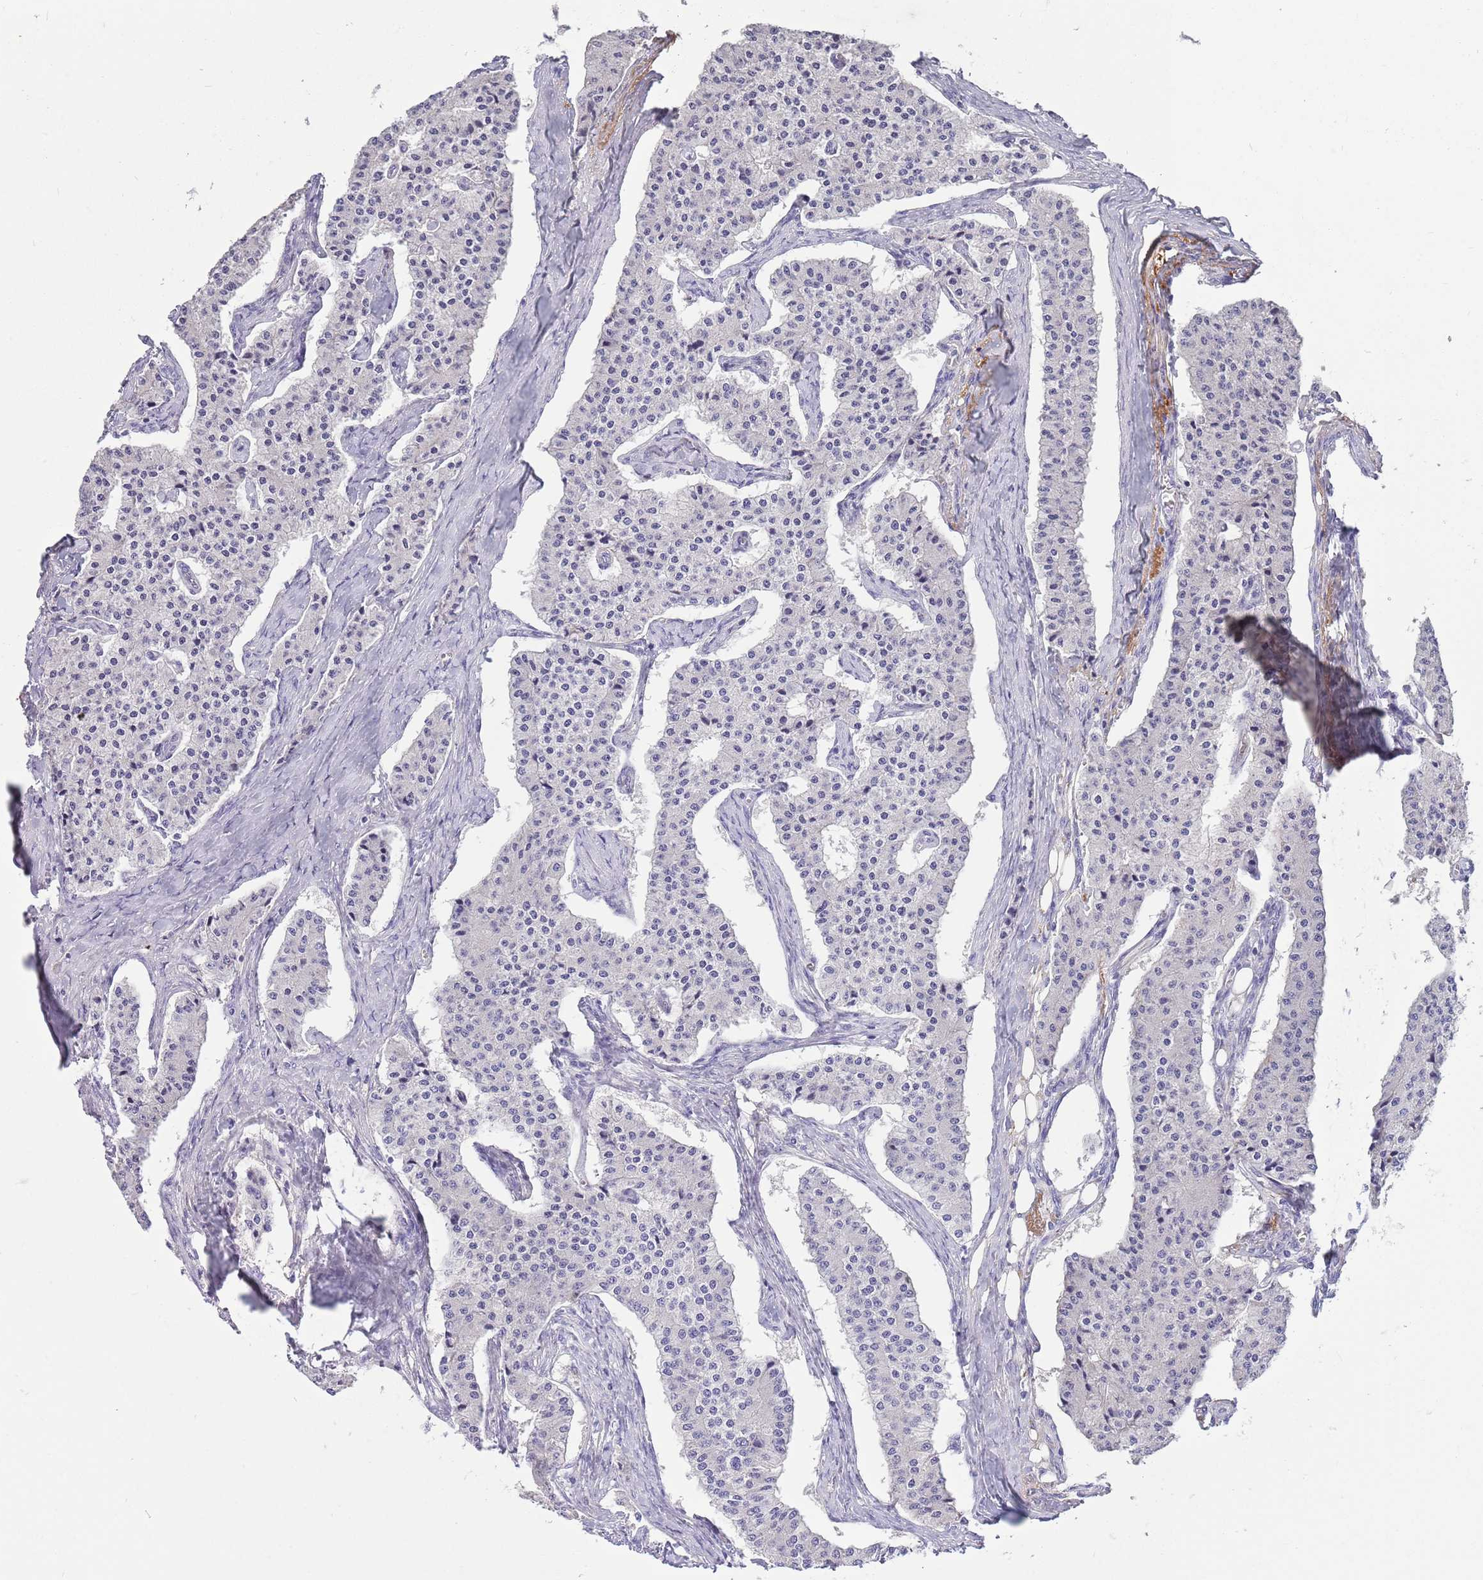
{"staining": {"intensity": "negative", "quantity": "none", "location": "none"}, "tissue": "carcinoid", "cell_type": "Tumor cells", "image_type": "cancer", "snomed": [{"axis": "morphology", "description": "Carcinoid, malignant, NOS"}, {"axis": "topography", "description": "Colon"}], "caption": "Tumor cells show no significant positivity in carcinoid (malignant). (Stains: DAB immunohistochemistry with hematoxylin counter stain, Microscopy: brightfield microscopy at high magnification).", "gene": "LEPROTL1", "patient": {"sex": "female", "age": 52}}